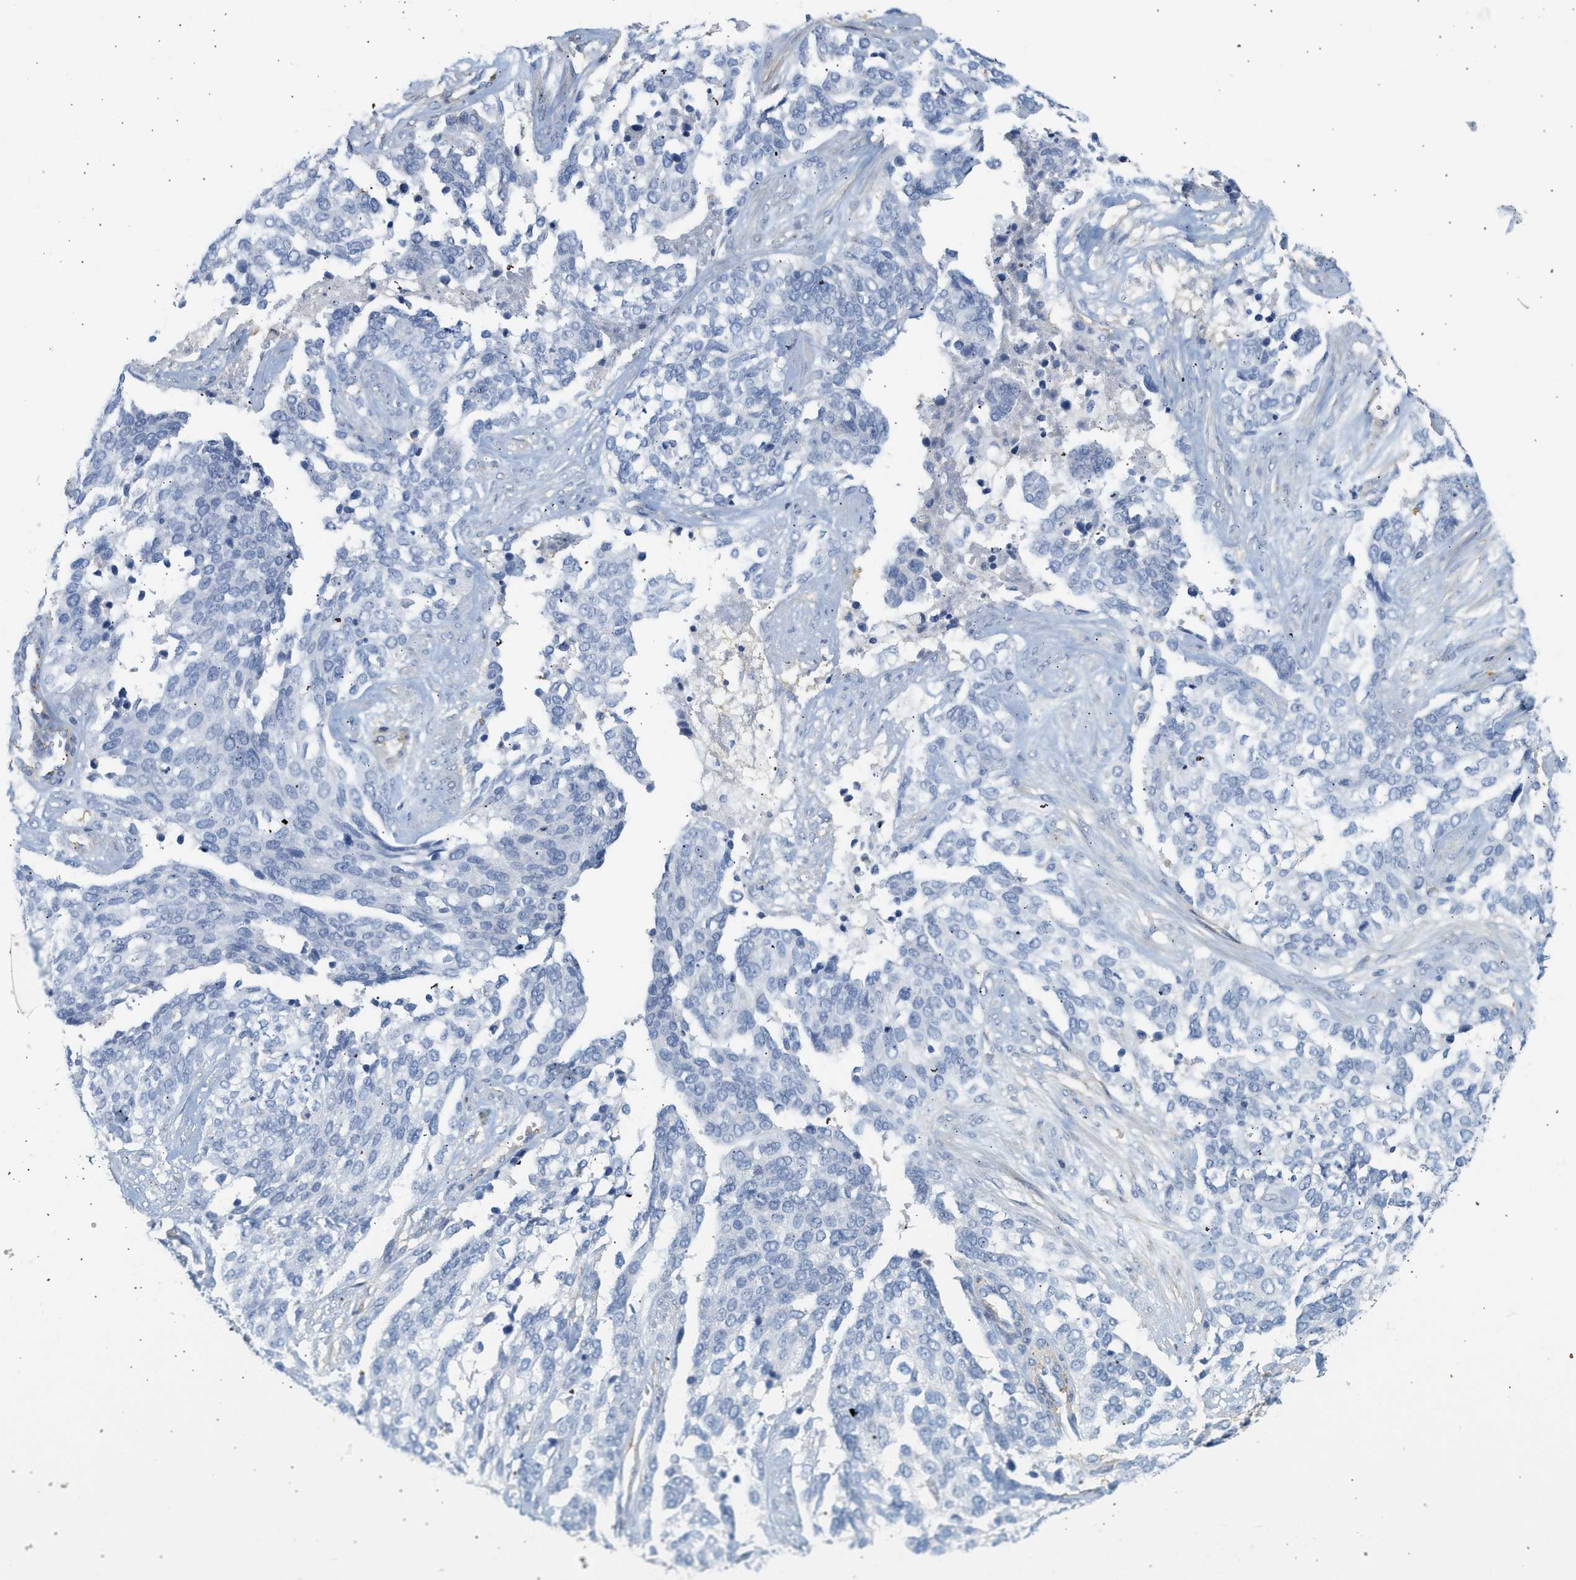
{"staining": {"intensity": "negative", "quantity": "none", "location": "none"}, "tissue": "ovarian cancer", "cell_type": "Tumor cells", "image_type": "cancer", "snomed": [{"axis": "morphology", "description": "Cystadenocarcinoma, serous, NOS"}, {"axis": "topography", "description": "Ovary"}], "caption": "Tumor cells are negative for brown protein staining in ovarian serous cystadenocarcinoma.", "gene": "BVES", "patient": {"sex": "female", "age": 44}}